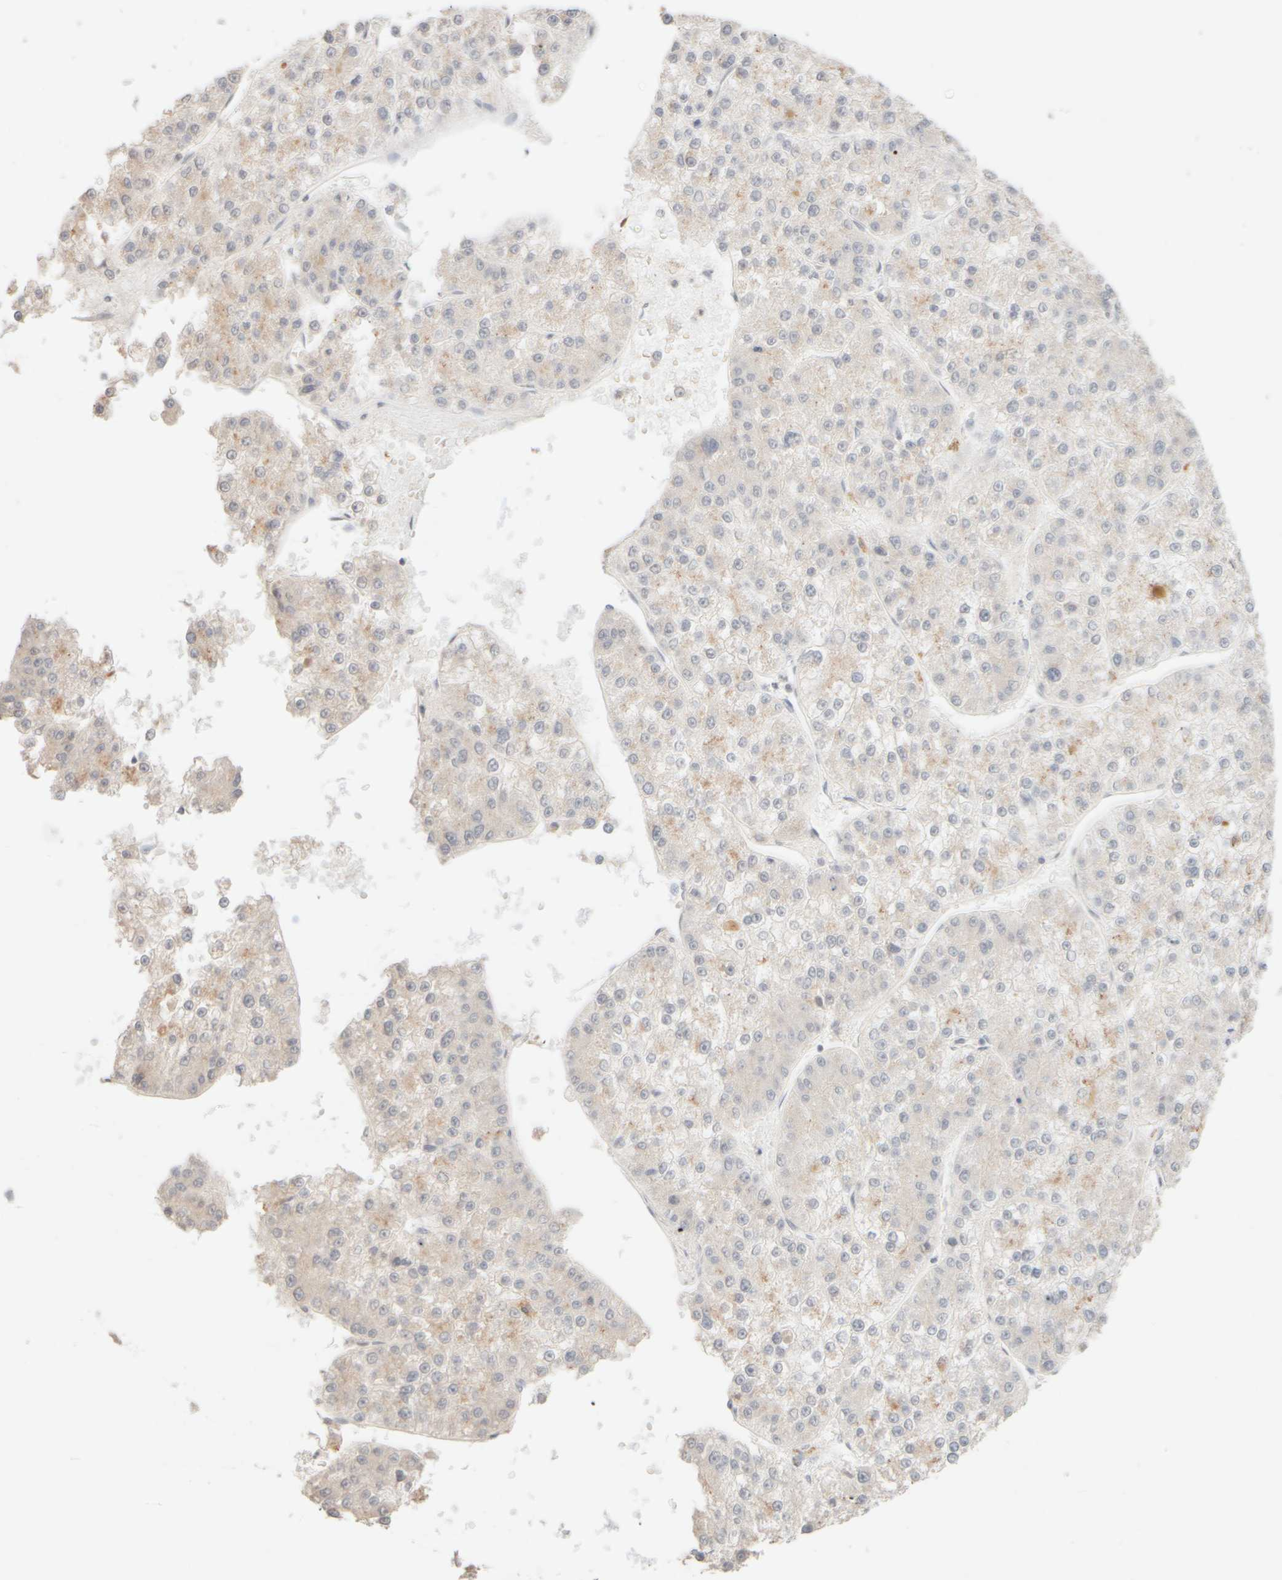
{"staining": {"intensity": "negative", "quantity": "none", "location": "none"}, "tissue": "liver cancer", "cell_type": "Tumor cells", "image_type": "cancer", "snomed": [{"axis": "morphology", "description": "Carcinoma, Hepatocellular, NOS"}, {"axis": "topography", "description": "Liver"}], "caption": "Immunohistochemical staining of hepatocellular carcinoma (liver) demonstrates no significant expression in tumor cells.", "gene": "SNTB1", "patient": {"sex": "female", "age": 73}}